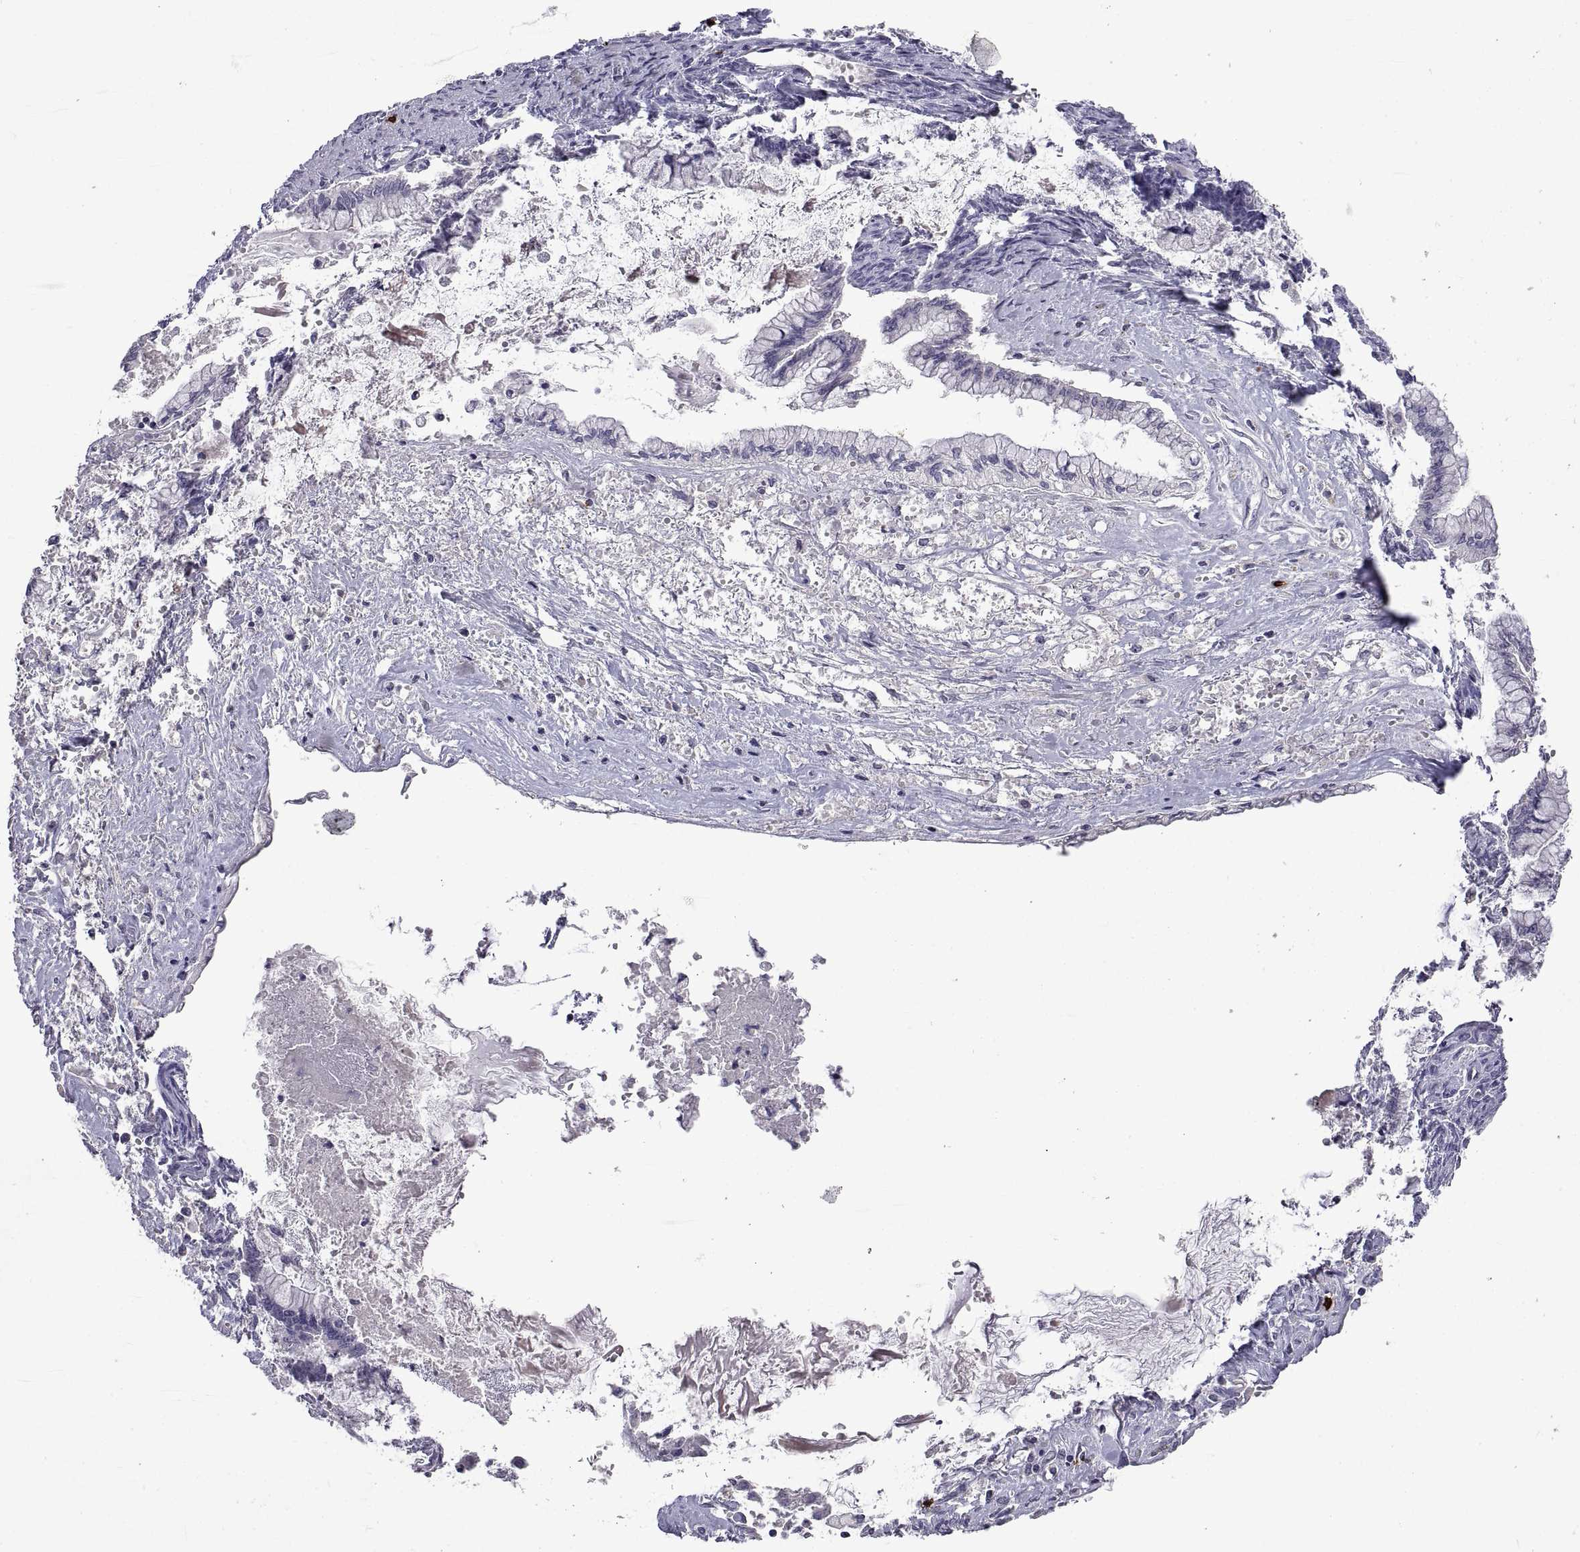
{"staining": {"intensity": "negative", "quantity": "none", "location": "none"}, "tissue": "ovarian cancer", "cell_type": "Tumor cells", "image_type": "cancer", "snomed": [{"axis": "morphology", "description": "Cystadenocarcinoma, mucinous, NOS"}, {"axis": "topography", "description": "Ovary"}], "caption": "Tumor cells show no significant expression in ovarian cancer (mucinous cystadenocarcinoma).", "gene": "MS4A1", "patient": {"sex": "female", "age": 67}}